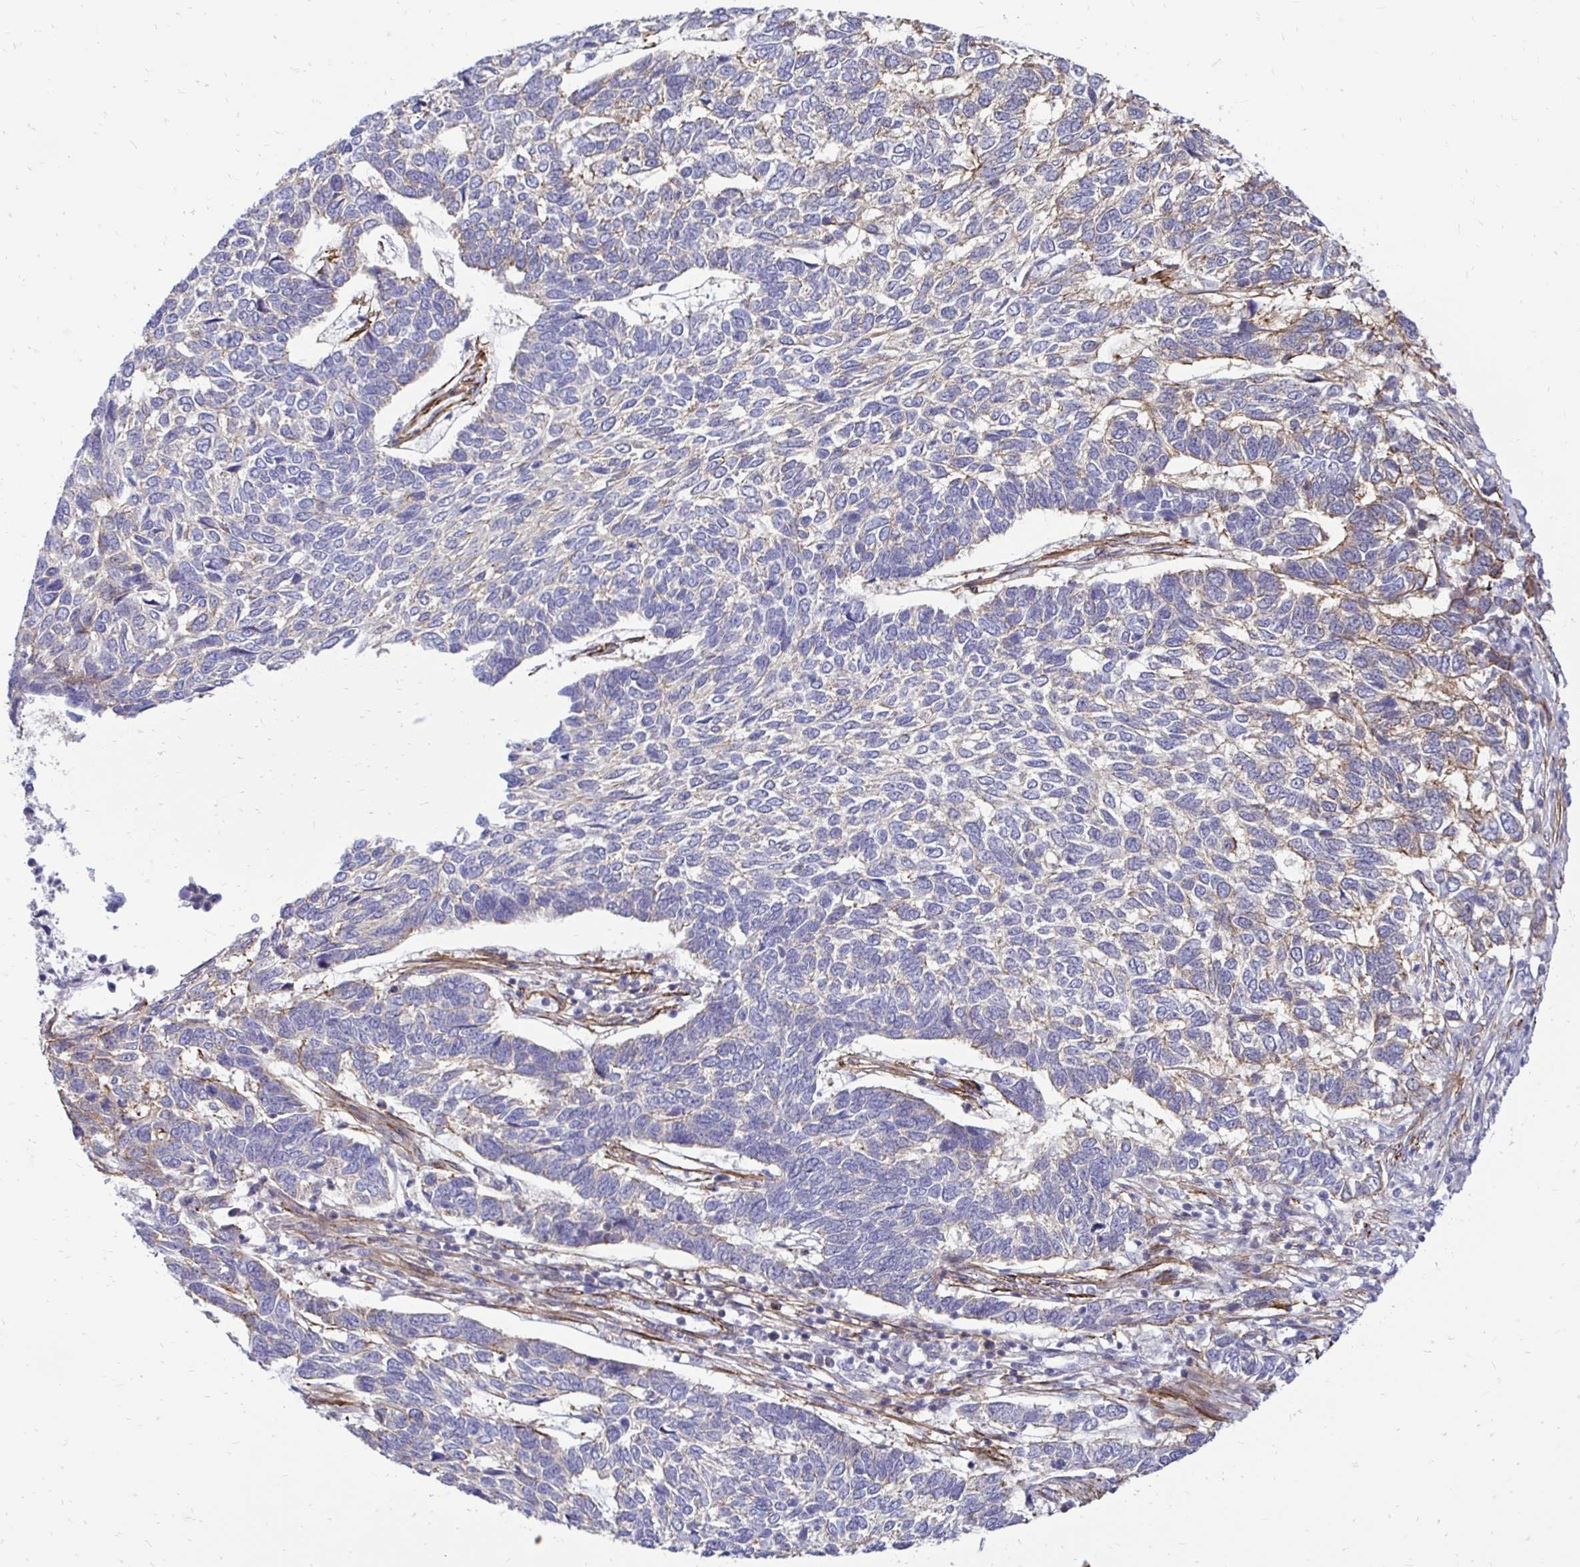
{"staining": {"intensity": "negative", "quantity": "none", "location": "none"}, "tissue": "skin cancer", "cell_type": "Tumor cells", "image_type": "cancer", "snomed": [{"axis": "morphology", "description": "Basal cell carcinoma"}, {"axis": "topography", "description": "Skin"}], "caption": "Immunohistochemical staining of skin cancer (basal cell carcinoma) reveals no significant positivity in tumor cells. (DAB (3,3'-diaminobenzidine) IHC visualized using brightfield microscopy, high magnification).", "gene": "CTPS1", "patient": {"sex": "female", "age": 65}}